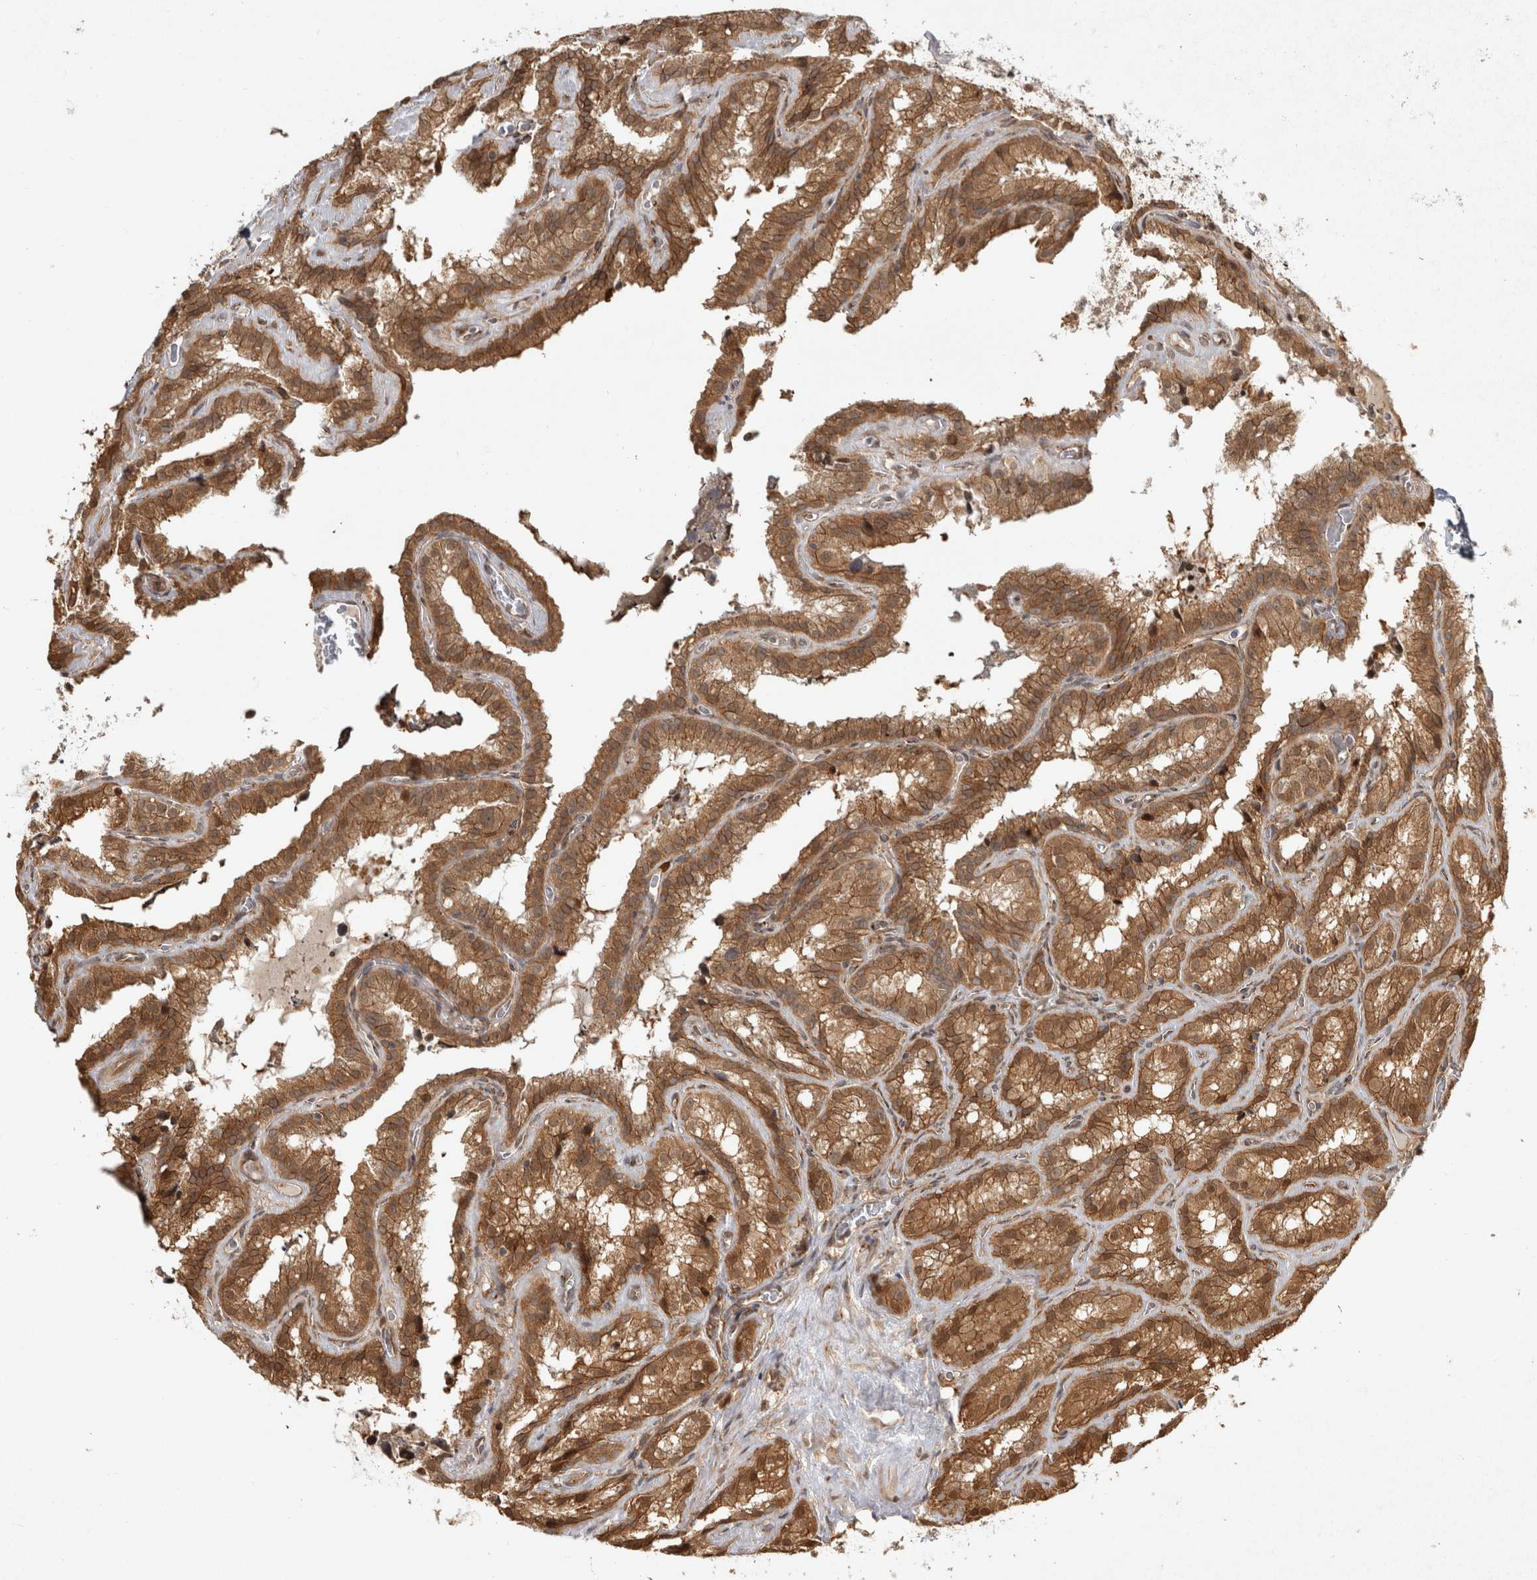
{"staining": {"intensity": "moderate", "quantity": ">75%", "location": "cytoplasmic/membranous"}, "tissue": "seminal vesicle", "cell_type": "Glandular cells", "image_type": "normal", "snomed": [{"axis": "morphology", "description": "Normal tissue, NOS"}, {"axis": "topography", "description": "Prostate"}, {"axis": "topography", "description": "Seminal veicle"}], "caption": "Immunohistochemical staining of unremarkable human seminal vesicle demonstrates moderate cytoplasmic/membranous protein staining in about >75% of glandular cells.", "gene": "CAMSAP2", "patient": {"sex": "male", "age": 59}}